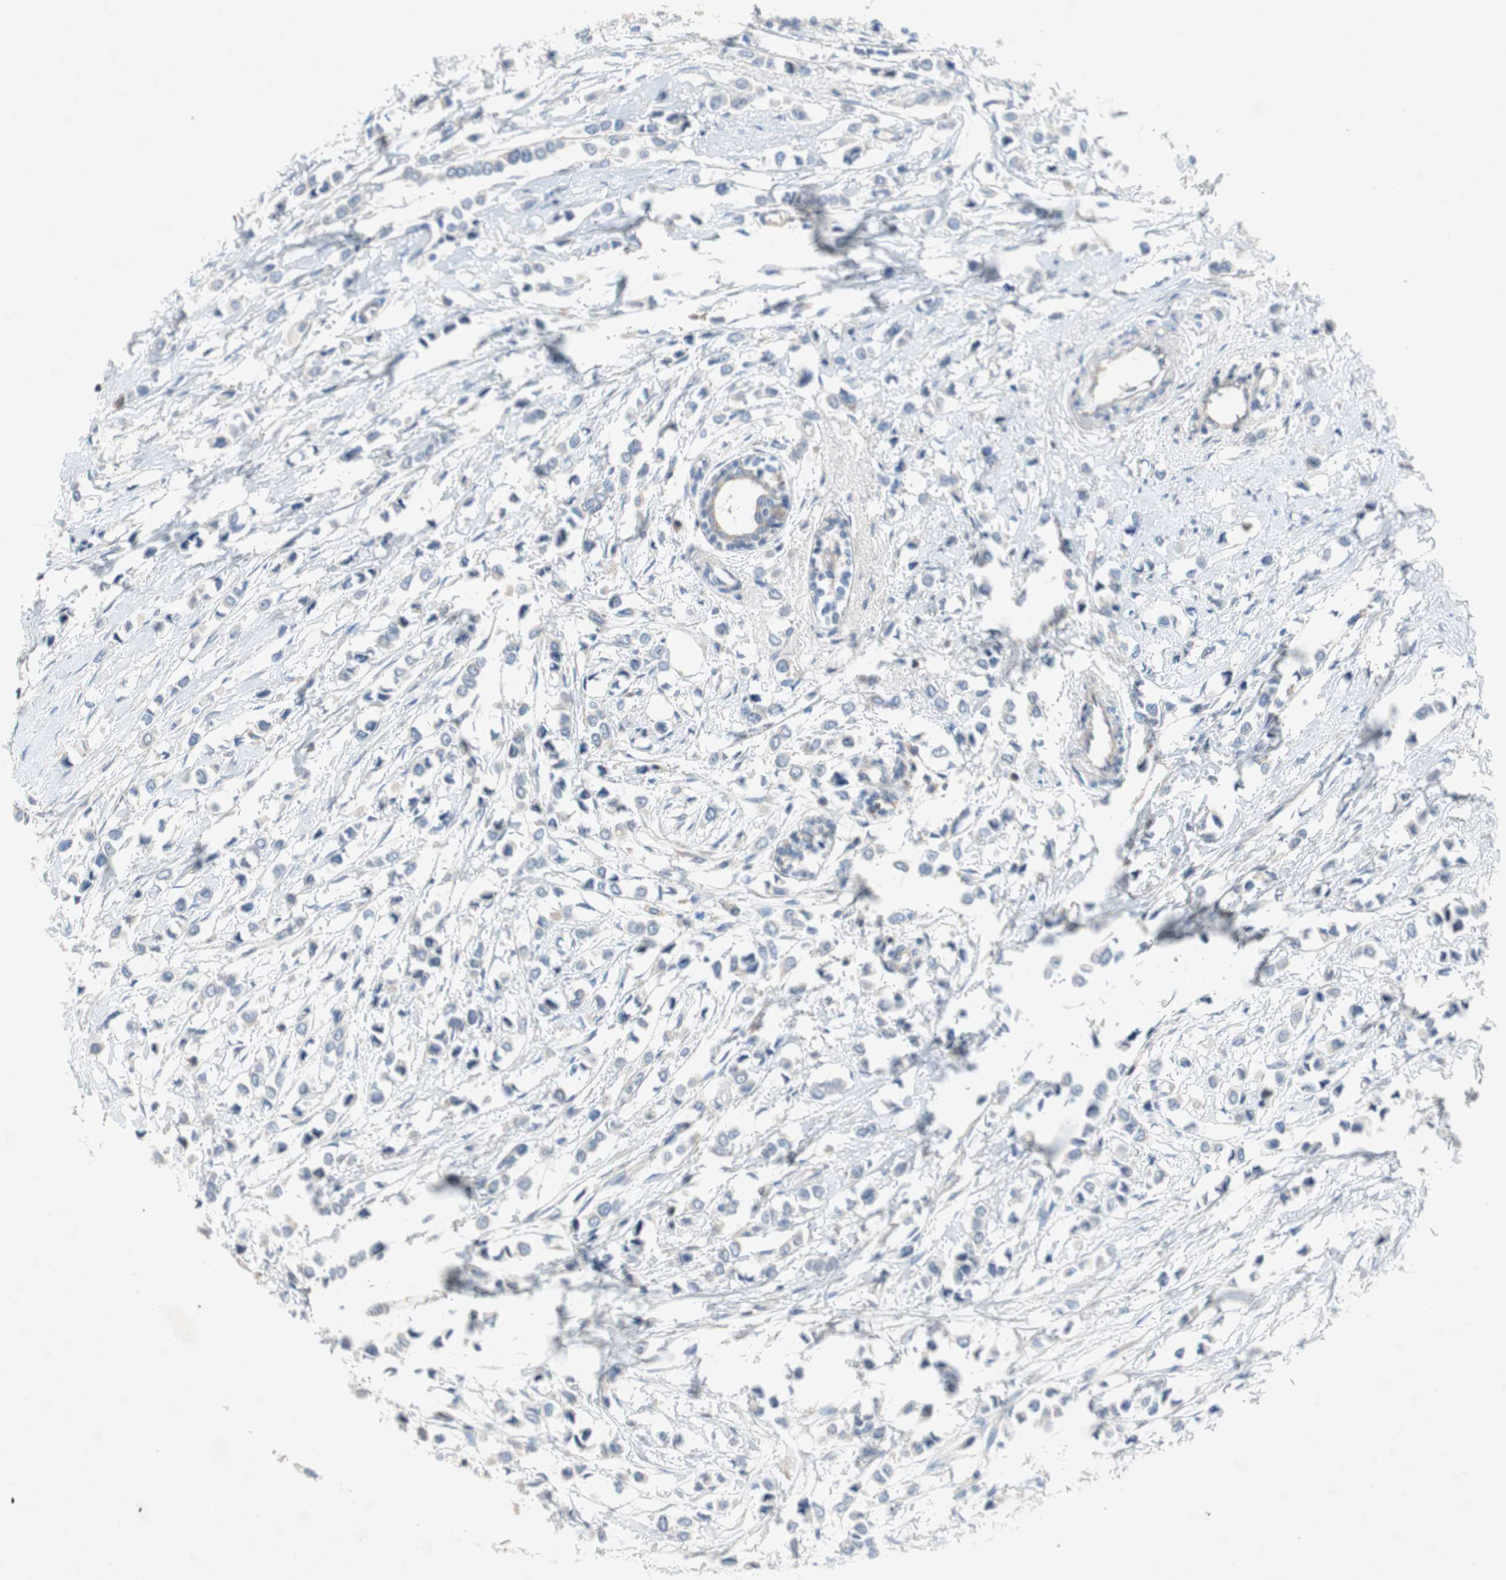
{"staining": {"intensity": "weak", "quantity": "<25%", "location": "cytoplasmic/membranous"}, "tissue": "breast cancer", "cell_type": "Tumor cells", "image_type": "cancer", "snomed": [{"axis": "morphology", "description": "Lobular carcinoma"}, {"axis": "topography", "description": "Breast"}], "caption": "Breast cancer was stained to show a protein in brown. There is no significant staining in tumor cells. (DAB immunohistochemistry visualized using brightfield microscopy, high magnification).", "gene": "RELB", "patient": {"sex": "female", "age": 51}}